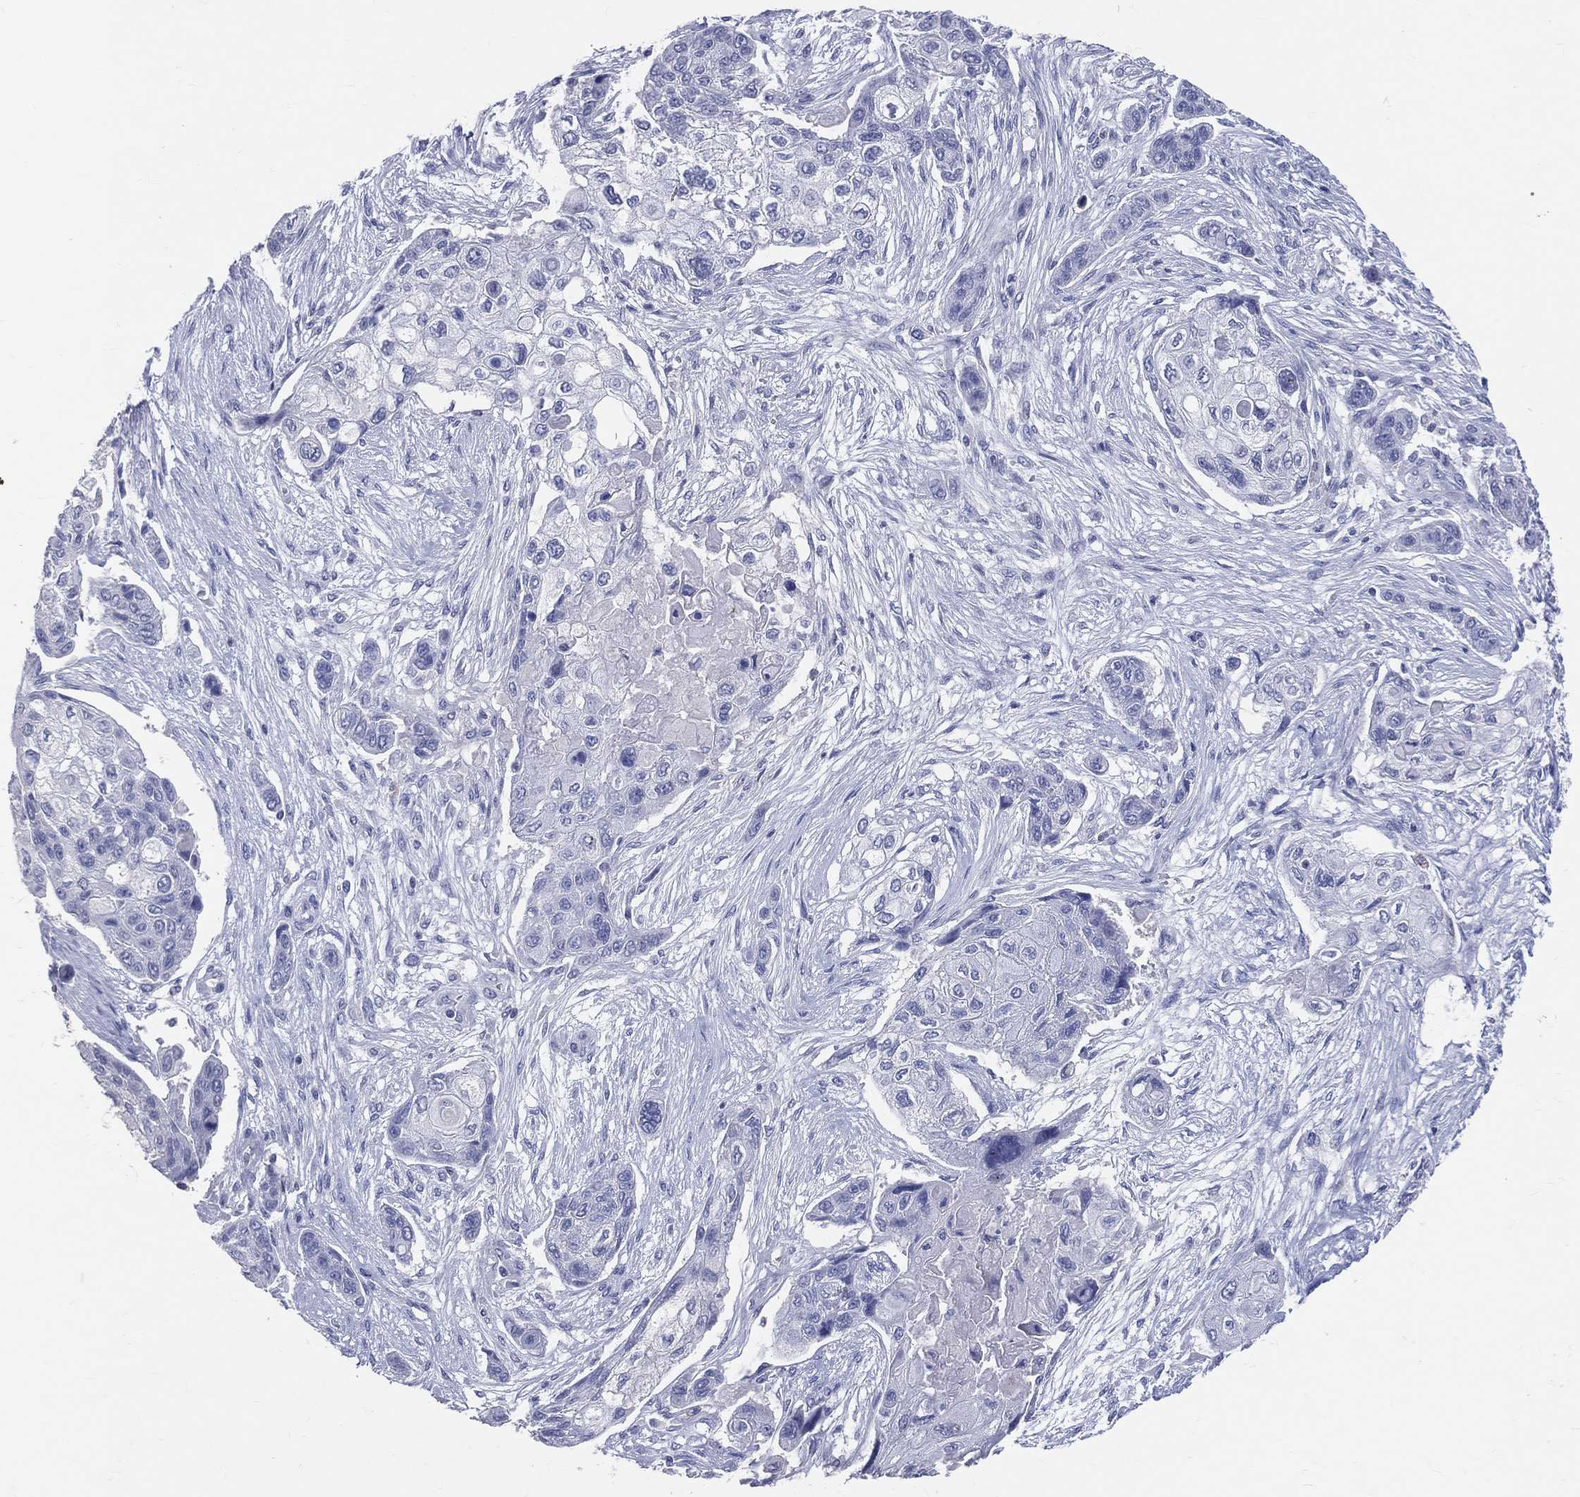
{"staining": {"intensity": "negative", "quantity": "none", "location": "none"}, "tissue": "lung cancer", "cell_type": "Tumor cells", "image_type": "cancer", "snomed": [{"axis": "morphology", "description": "Squamous cell carcinoma, NOS"}, {"axis": "topography", "description": "Lung"}], "caption": "A high-resolution image shows immunohistochemistry (IHC) staining of squamous cell carcinoma (lung), which displays no significant staining in tumor cells.", "gene": "LAT", "patient": {"sex": "male", "age": 69}}